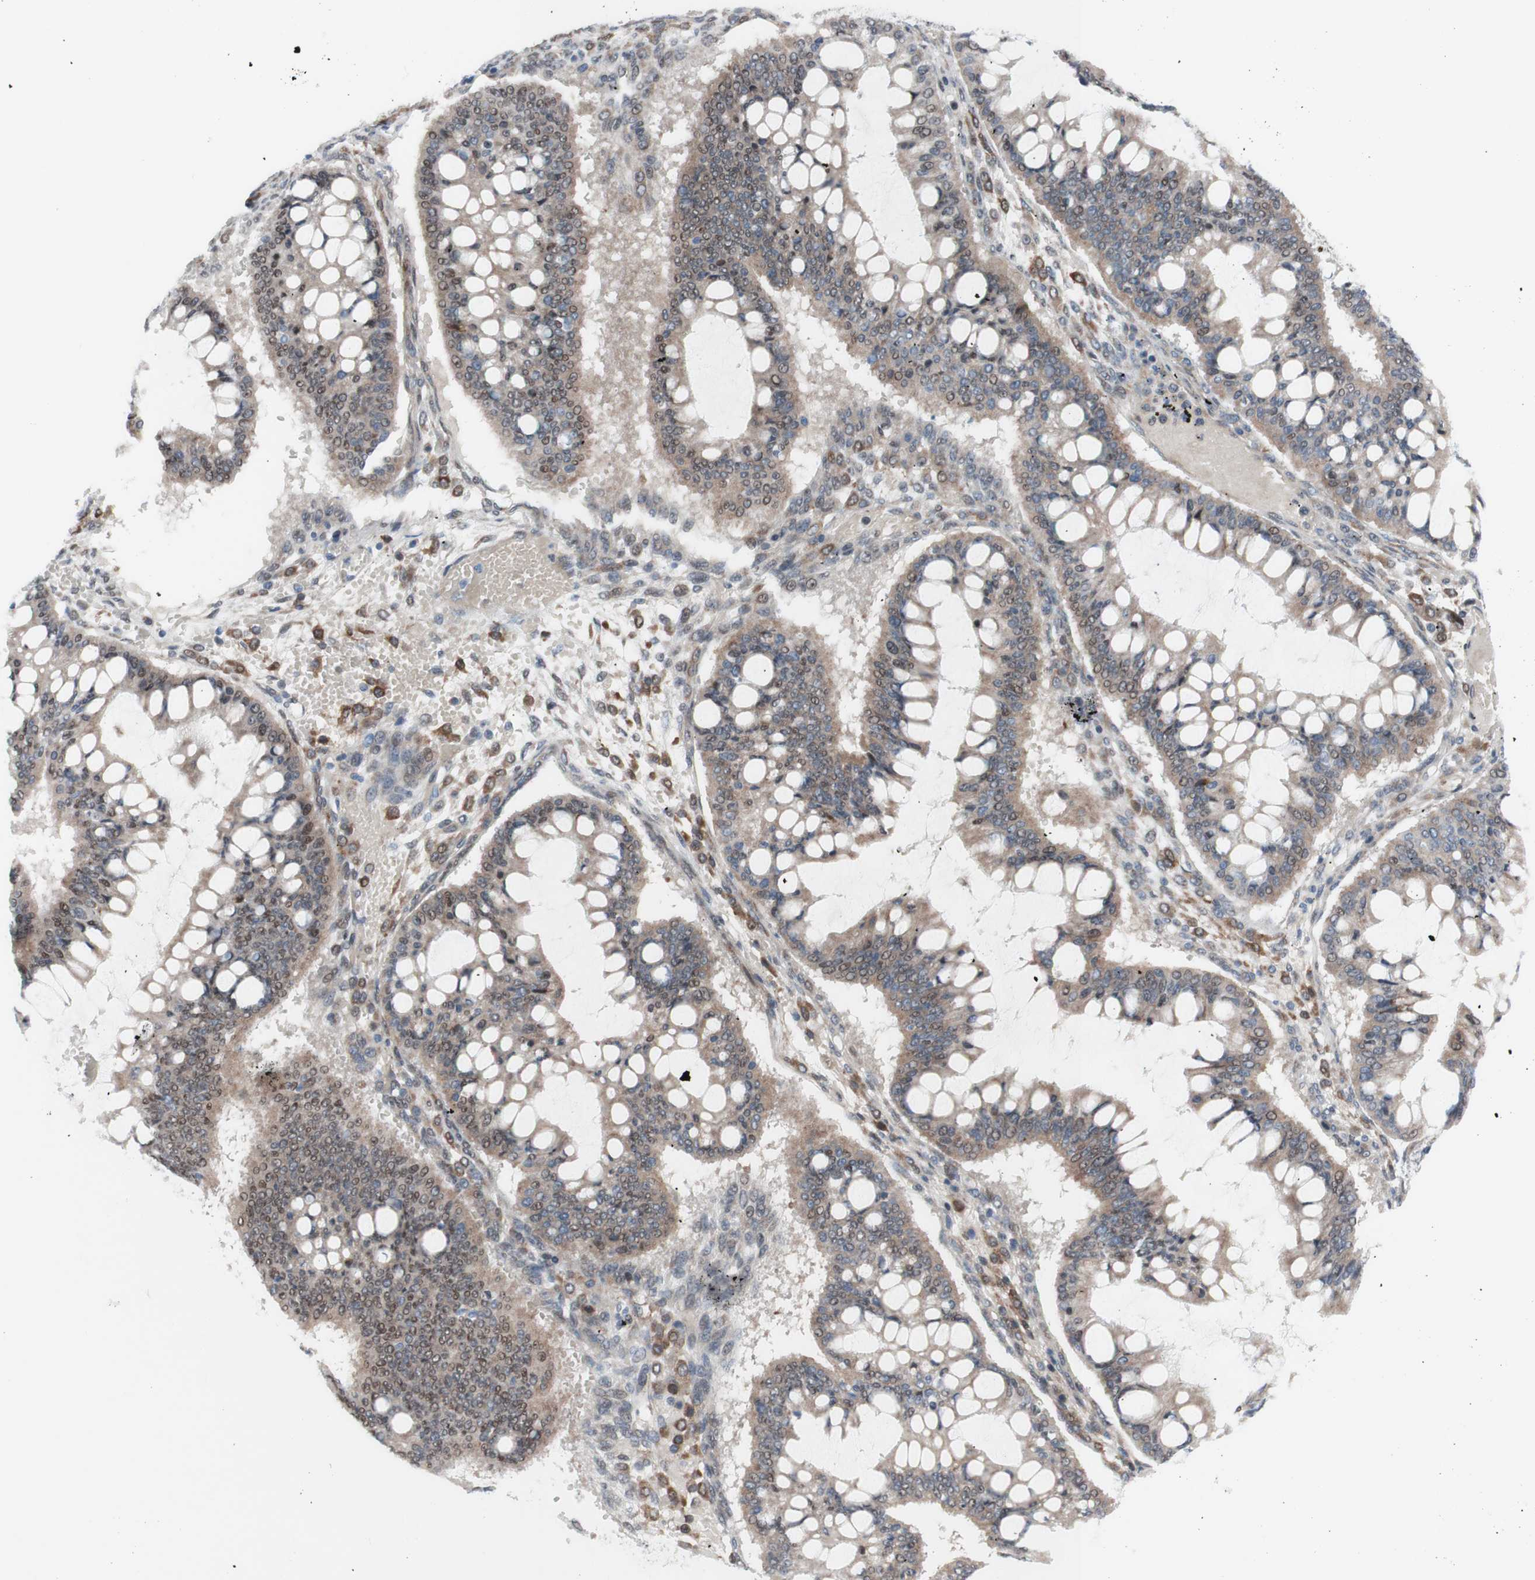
{"staining": {"intensity": "weak", "quantity": "25%-75%", "location": "cytoplasmic/membranous,nuclear"}, "tissue": "ovarian cancer", "cell_type": "Tumor cells", "image_type": "cancer", "snomed": [{"axis": "morphology", "description": "Cystadenocarcinoma, mucinous, NOS"}, {"axis": "topography", "description": "Ovary"}], "caption": "Protein staining exhibits weak cytoplasmic/membranous and nuclear expression in about 25%-75% of tumor cells in mucinous cystadenocarcinoma (ovarian).", "gene": "PHTF2", "patient": {"sex": "female", "age": 73}}